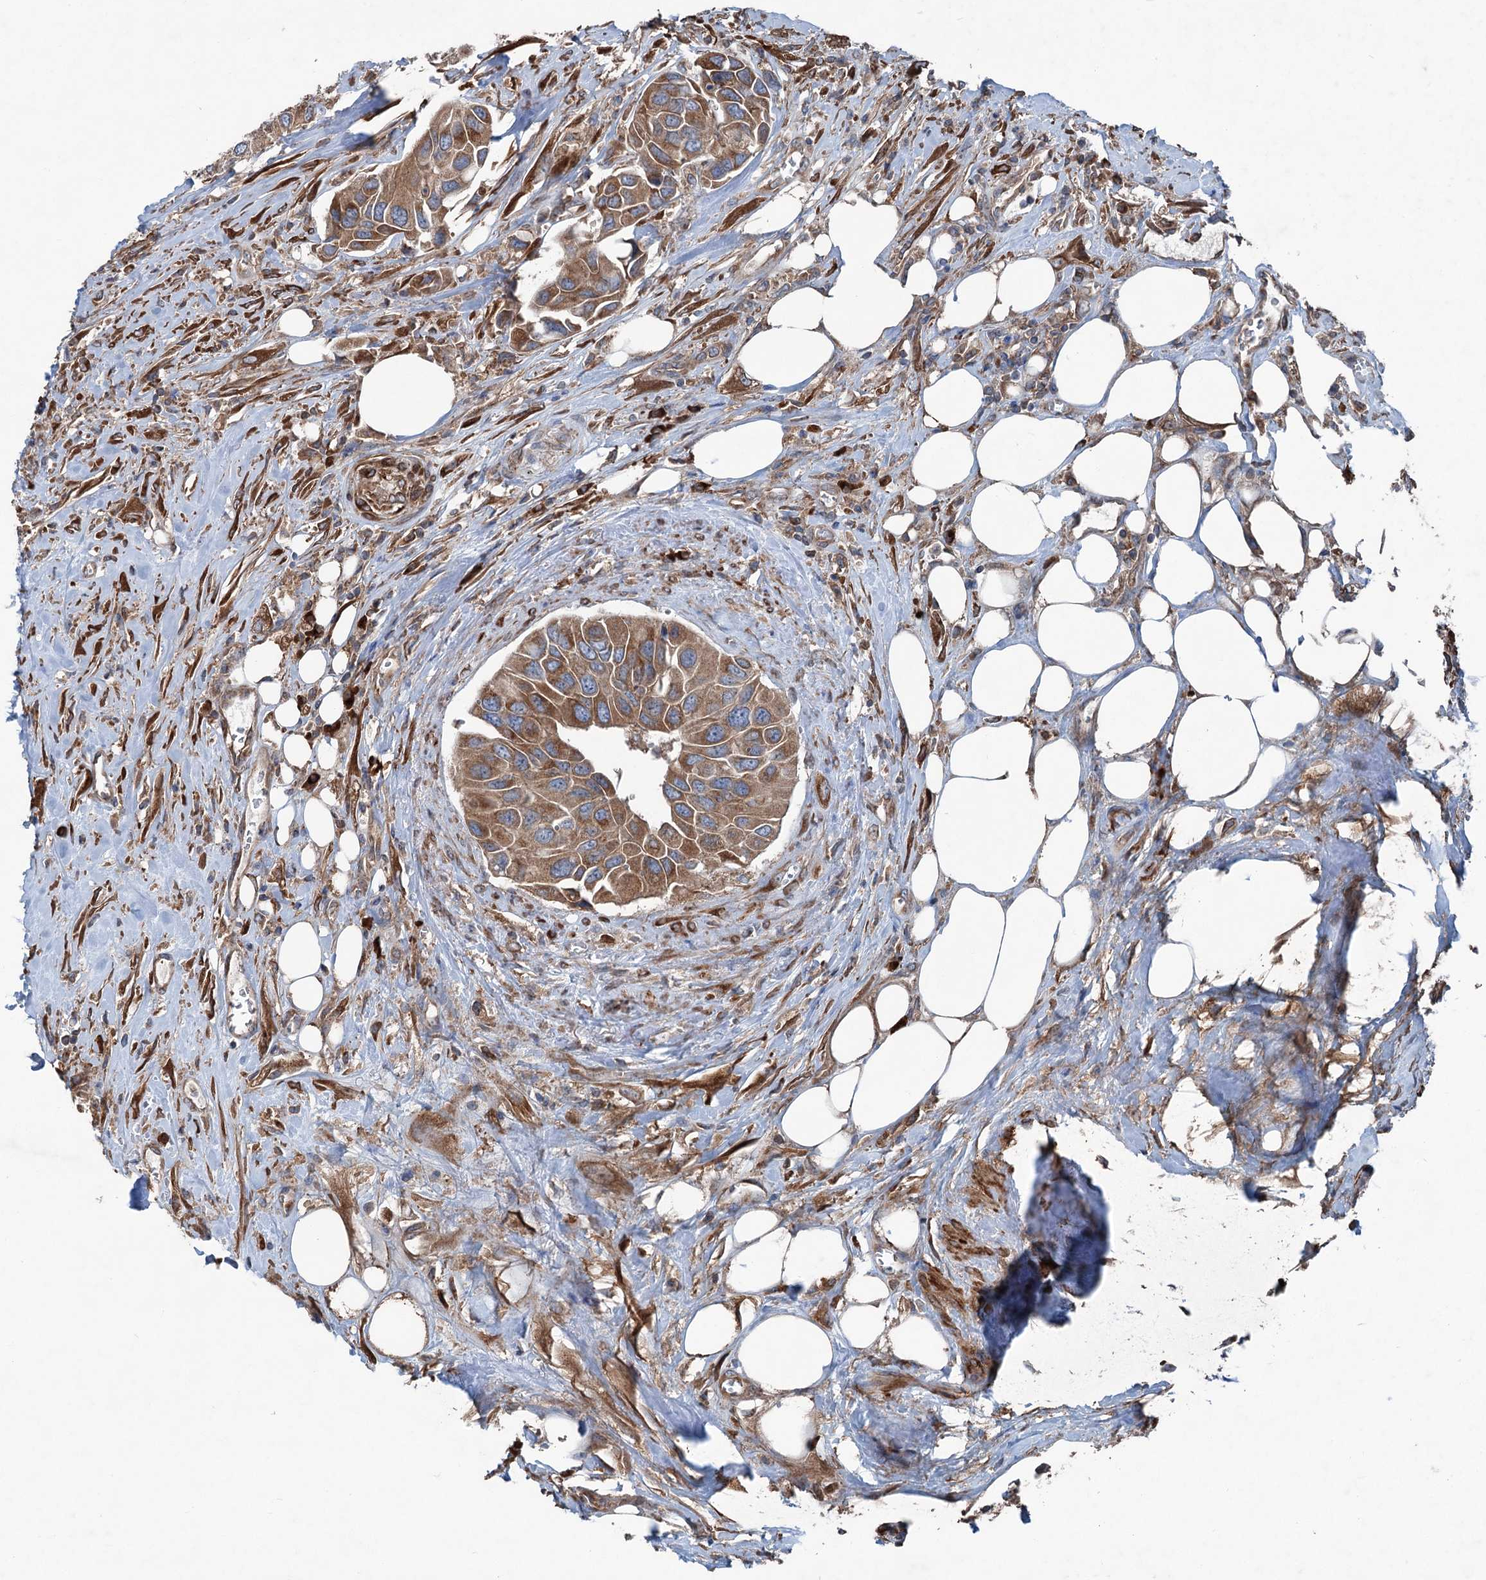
{"staining": {"intensity": "moderate", "quantity": ">75%", "location": "cytoplasmic/membranous"}, "tissue": "urothelial cancer", "cell_type": "Tumor cells", "image_type": "cancer", "snomed": [{"axis": "morphology", "description": "Urothelial carcinoma, High grade"}, {"axis": "topography", "description": "Urinary bladder"}], "caption": "IHC of high-grade urothelial carcinoma displays medium levels of moderate cytoplasmic/membranous staining in approximately >75% of tumor cells.", "gene": "CALCOCO1", "patient": {"sex": "male", "age": 74}}